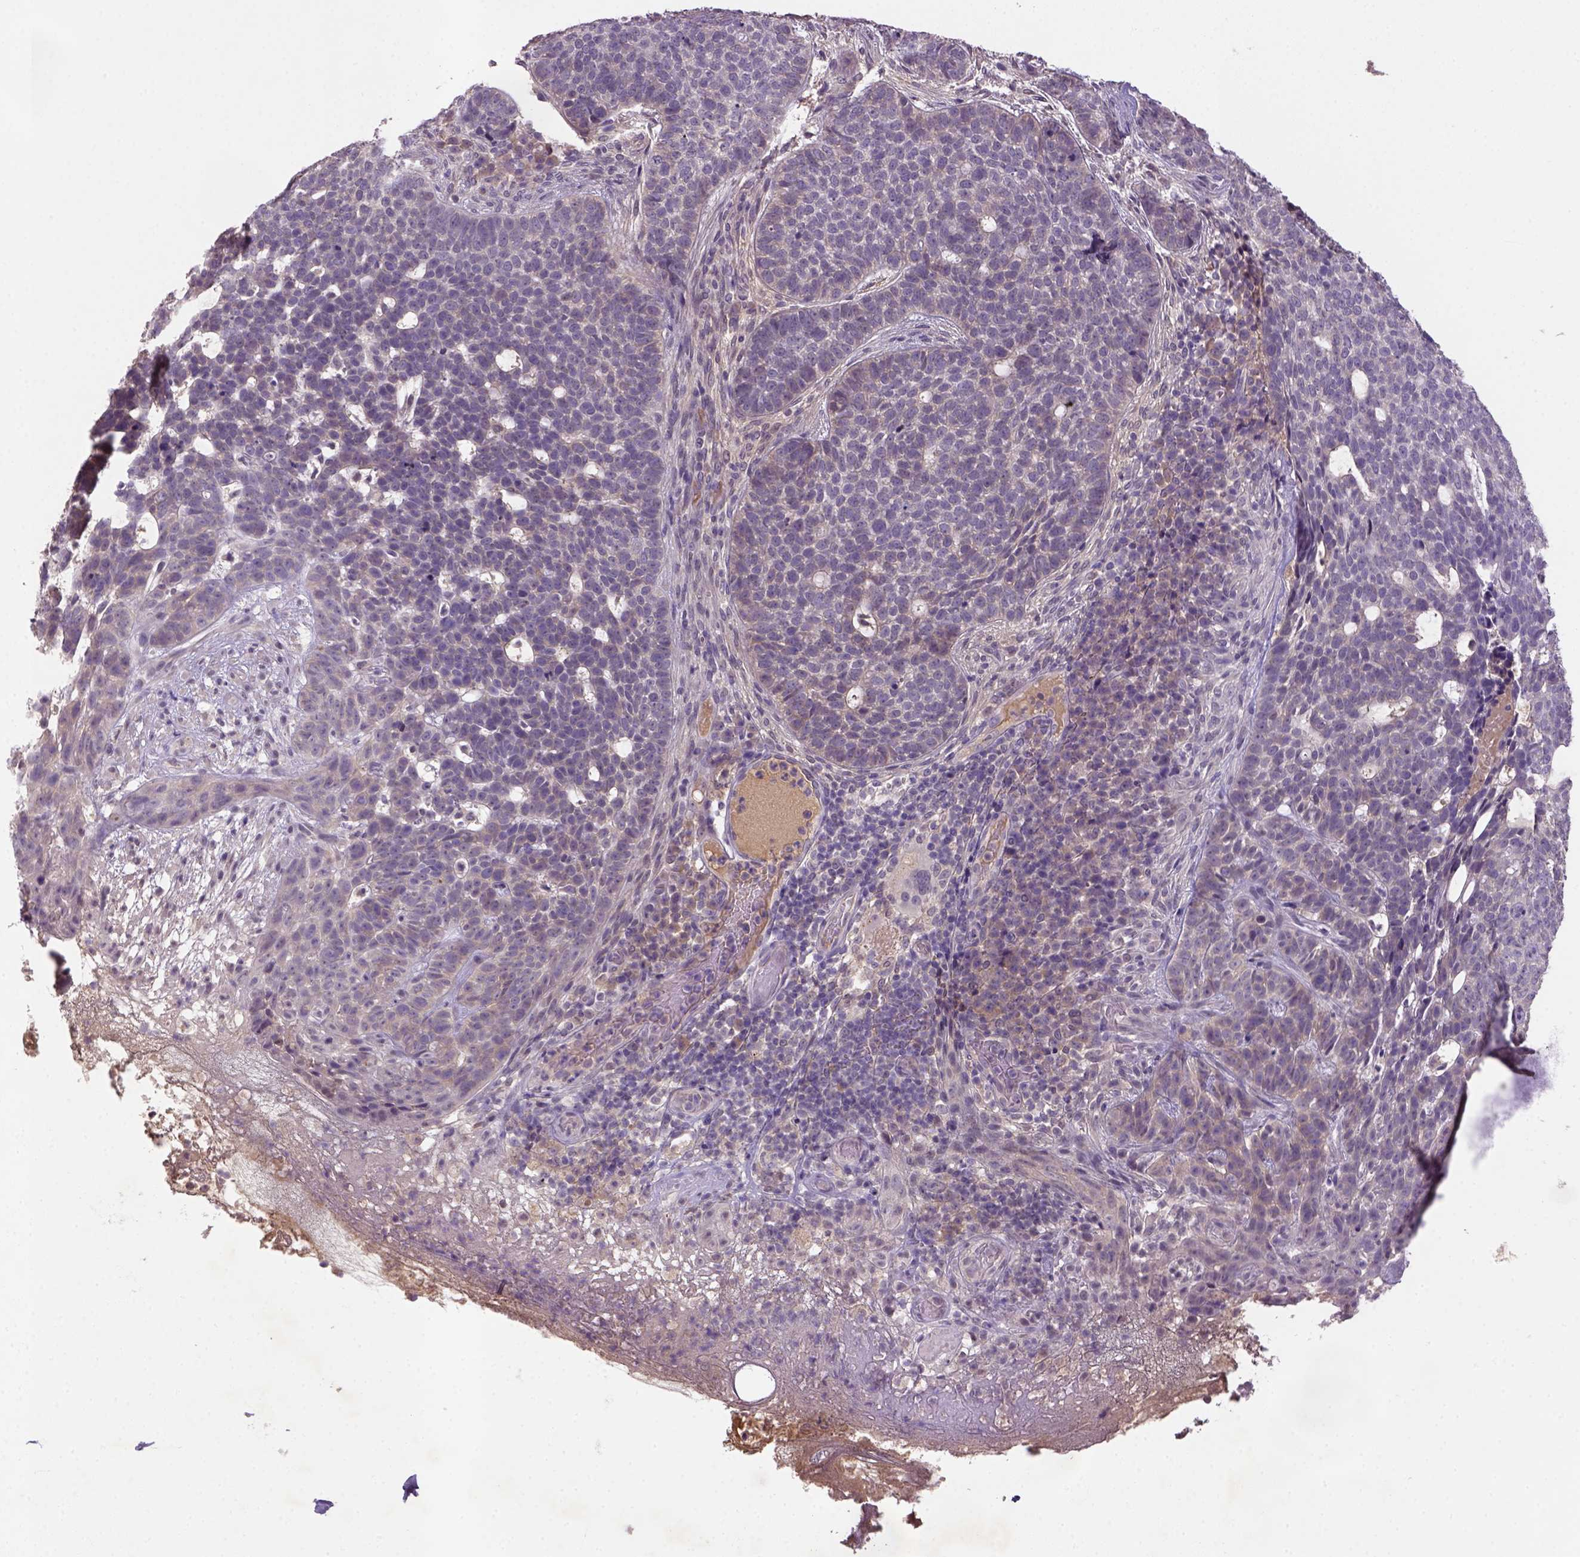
{"staining": {"intensity": "negative", "quantity": "none", "location": "none"}, "tissue": "skin cancer", "cell_type": "Tumor cells", "image_type": "cancer", "snomed": [{"axis": "morphology", "description": "Basal cell carcinoma"}, {"axis": "topography", "description": "Skin"}], "caption": "Skin cancer (basal cell carcinoma) was stained to show a protein in brown. There is no significant staining in tumor cells.", "gene": "NLGN2", "patient": {"sex": "female", "age": 69}}